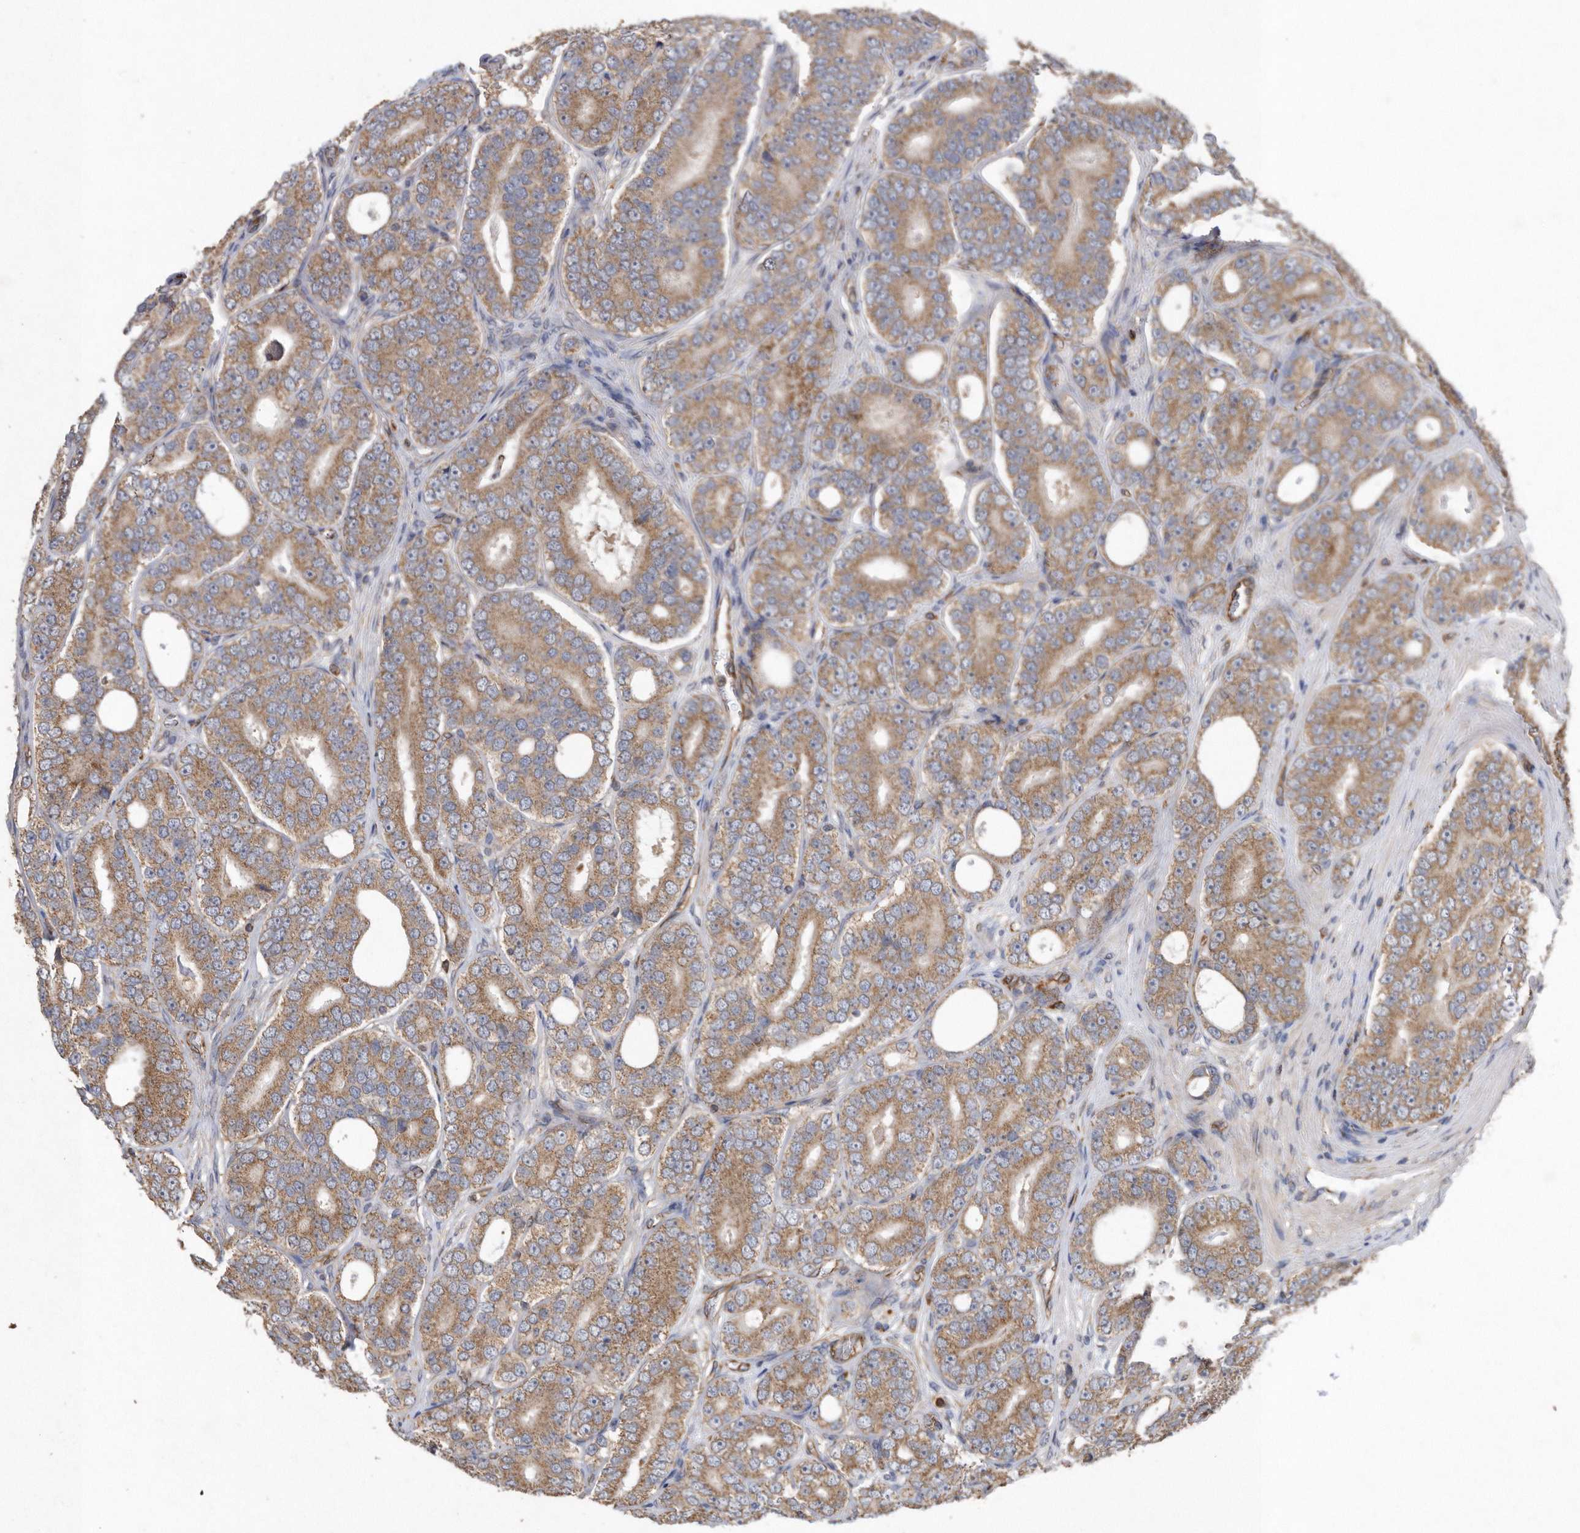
{"staining": {"intensity": "moderate", "quantity": ">75%", "location": "cytoplasmic/membranous"}, "tissue": "prostate cancer", "cell_type": "Tumor cells", "image_type": "cancer", "snomed": [{"axis": "morphology", "description": "Adenocarcinoma, High grade"}, {"axis": "topography", "description": "Prostate"}], "caption": "An immunohistochemistry micrograph of tumor tissue is shown. Protein staining in brown highlights moderate cytoplasmic/membranous positivity in prostate cancer within tumor cells. (DAB (3,3'-diaminobenzidine) IHC with brightfield microscopy, high magnification).", "gene": "PON2", "patient": {"sex": "male", "age": 56}}